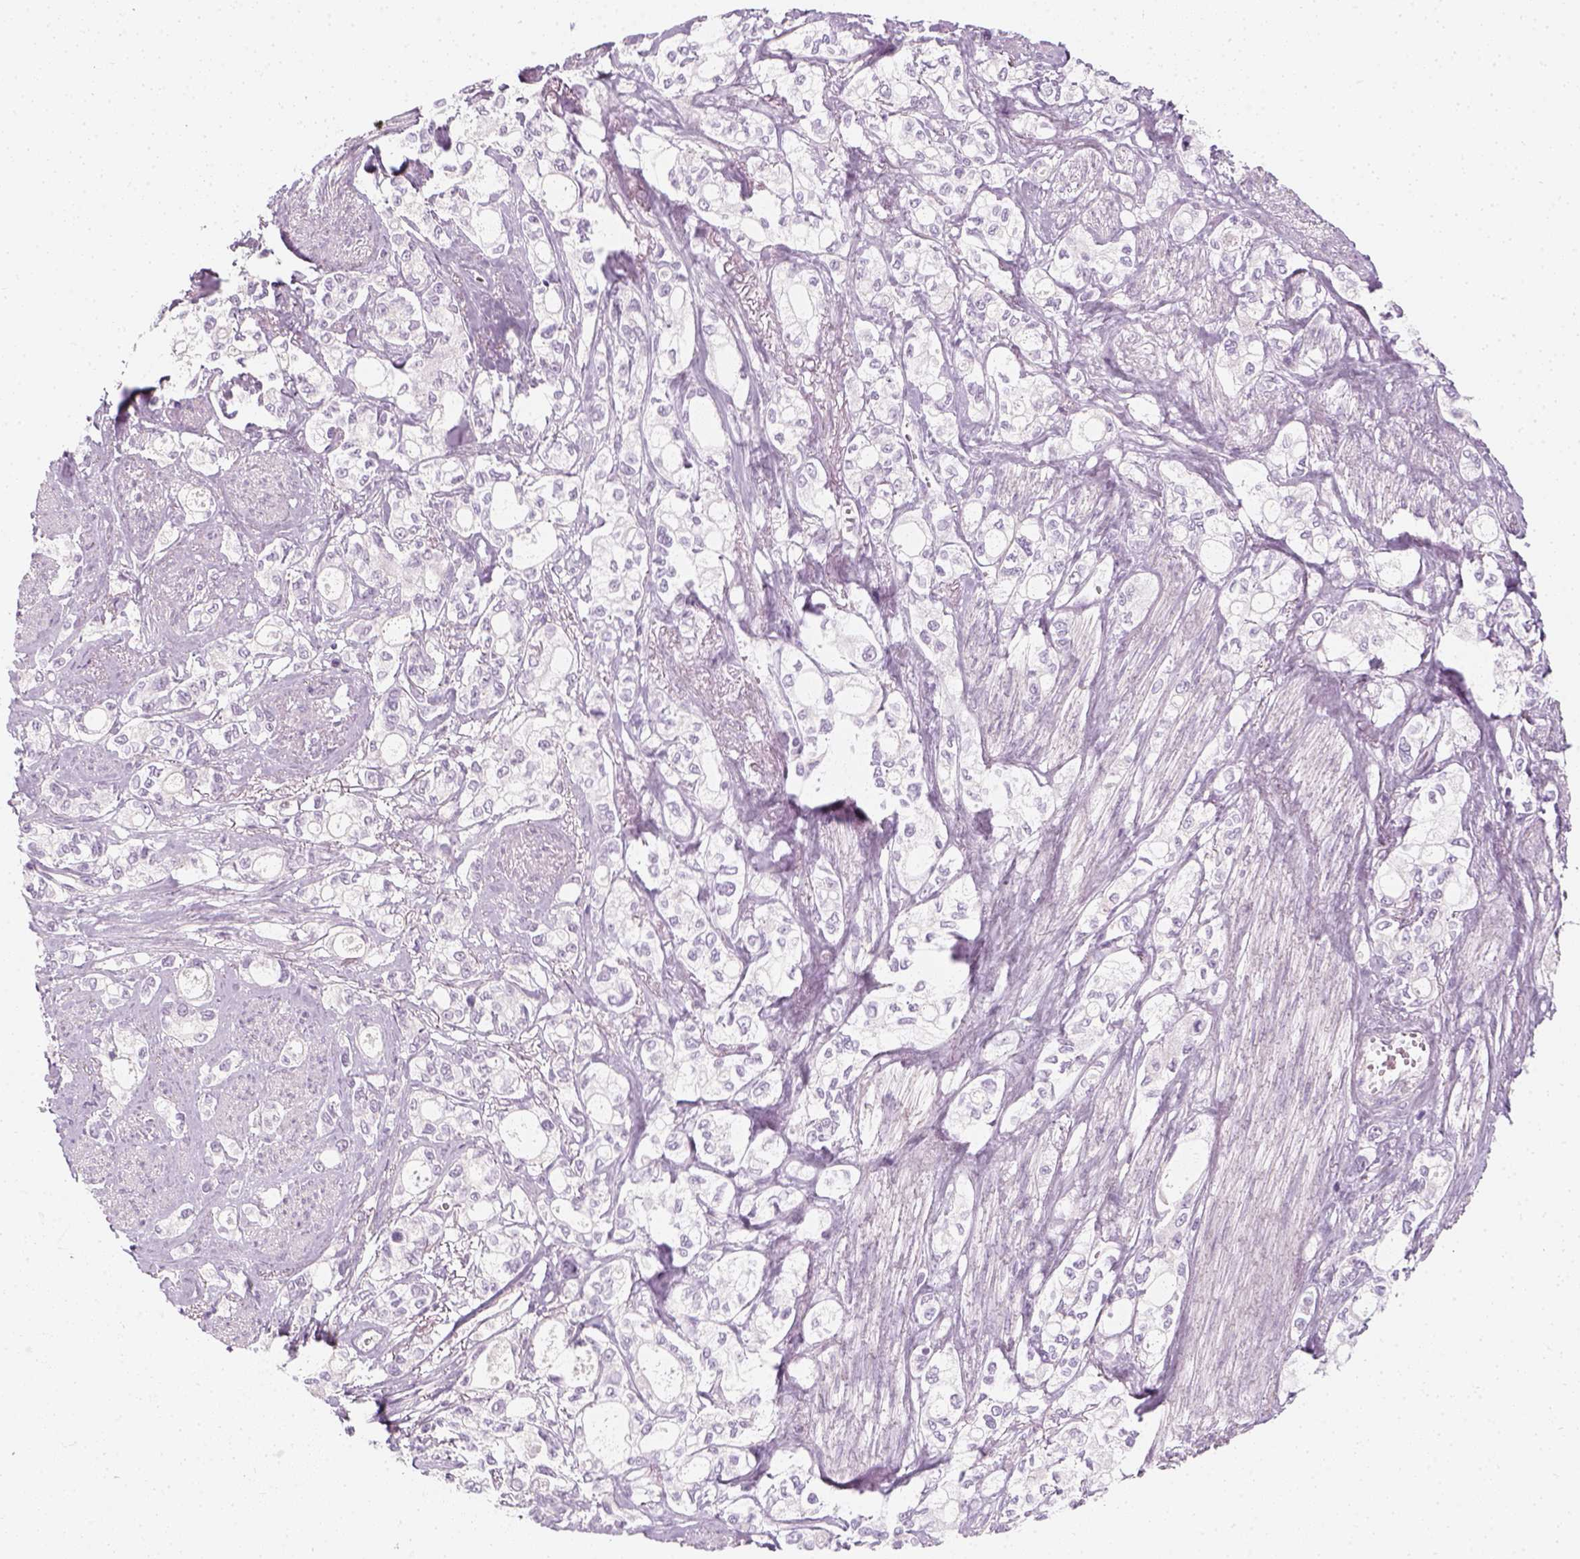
{"staining": {"intensity": "negative", "quantity": "none", "location": "none"}, "tissue": "stomach cancer", "cell_type": "Tumor cells", "image_type": "cancer", "snomed": [{"axis": "morphology", "description": "Adenocarcinoma, NOS"}, {"axis": "topography", "description": "Stomach"}], "caption": "This is an immunohistochemistry (IHC) photomicrograph of stomach cancer (adenocarcinoma). There is no positivity in tumor cells.", "gene": "PRAME", "patient": {"sex": "male", "age": 63}}